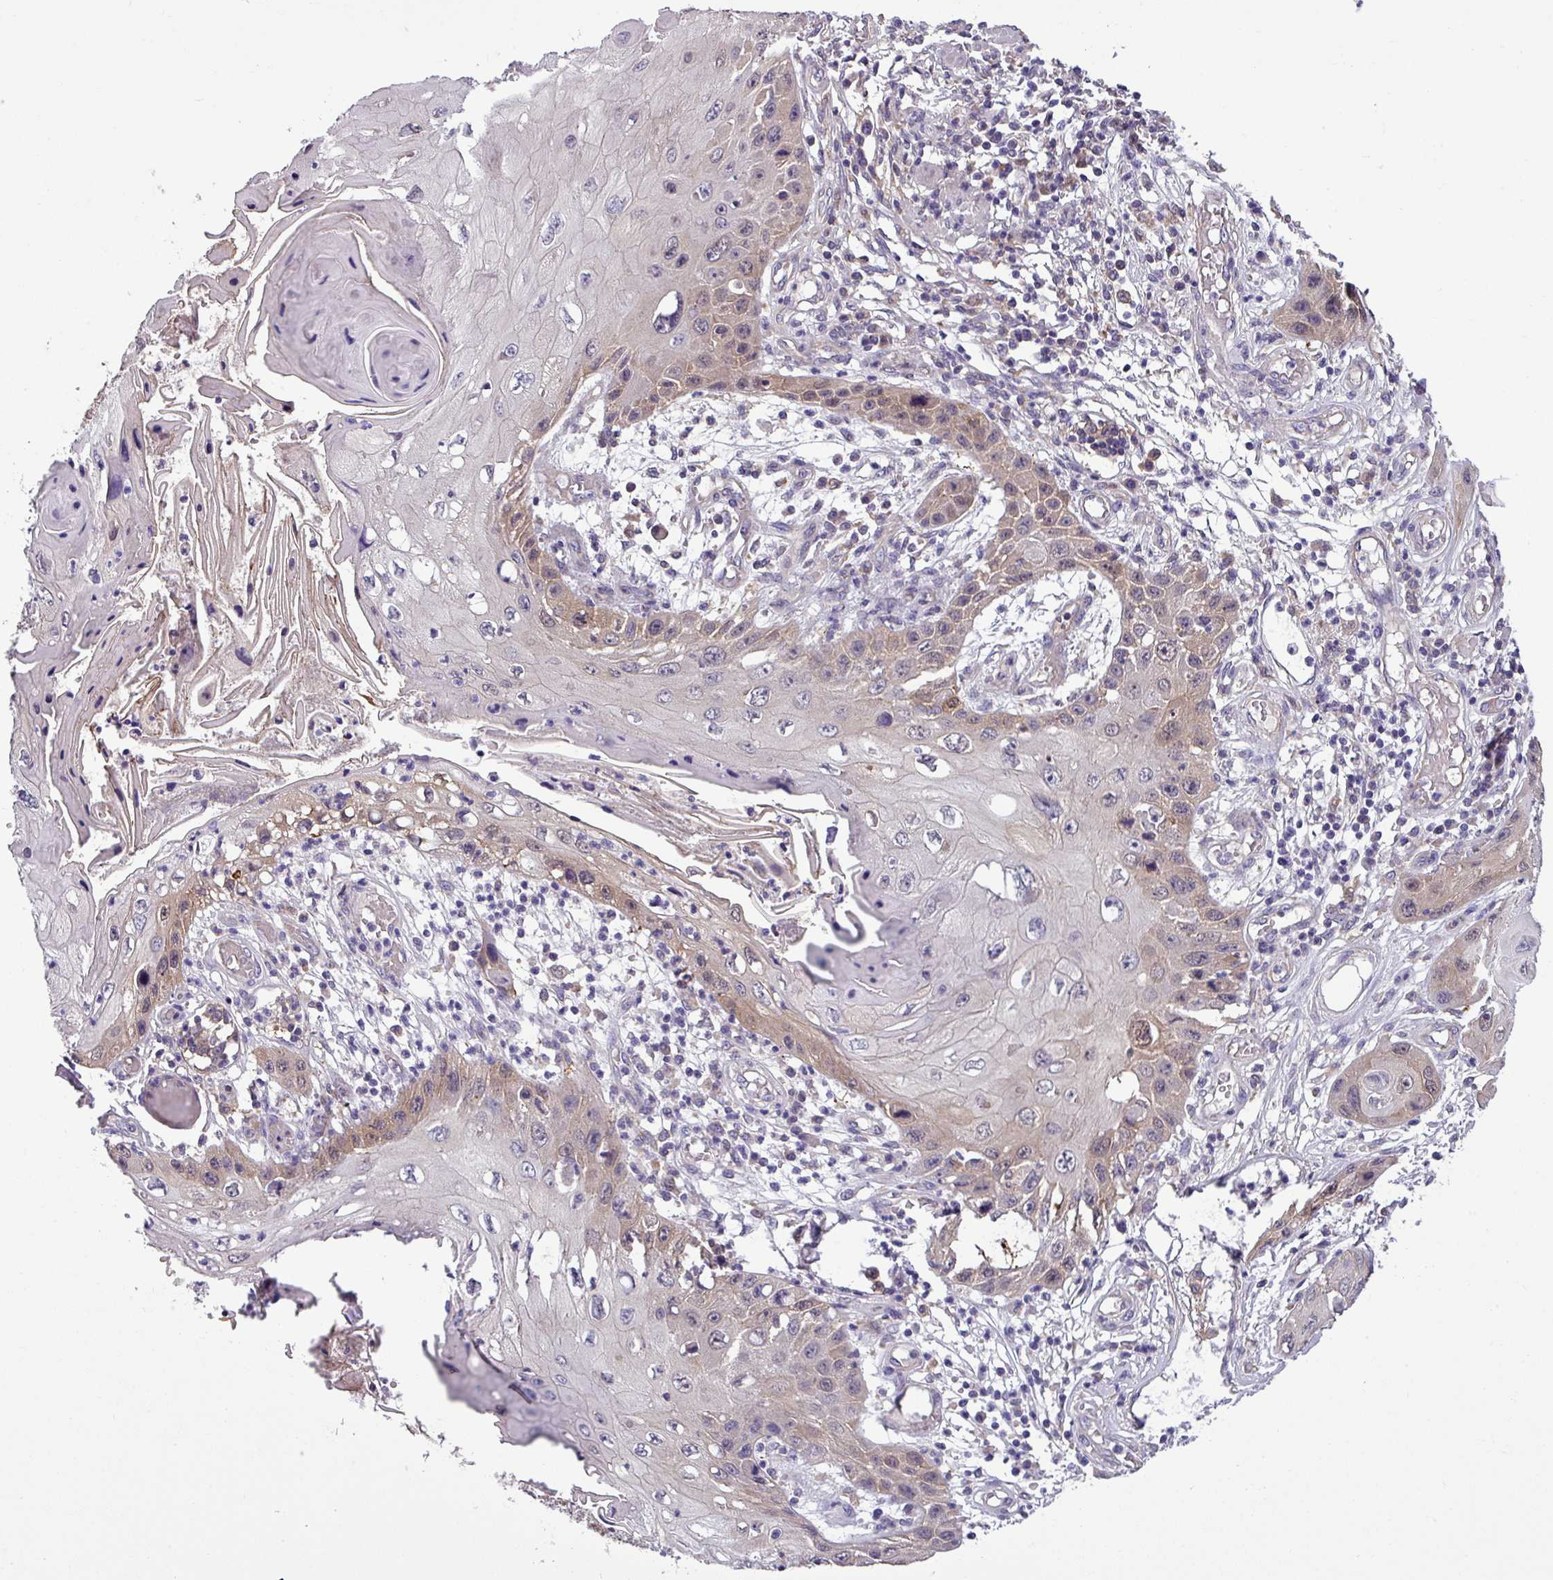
{"staining": {"intensity": "weak", "quantity": "<25%", "location": "cytoplasmic/membranous"}, "tissue": "skin cancer", "cell_type": "Tumor cells", "image_type": "cancer", "snomed": [{"axis": "morphology", "description": "Squamous cell carcinoma, NOS"}, {"axis": "topography", "description": "Skin"}, {"axis": "topography", "description": "Vulva"}], "caption": "Tumor cells are negative for protein expression in human skin squamous cell carcinoma.", "gene": "SLC23A2", "patient": {"sex": "female", "age": 44}}